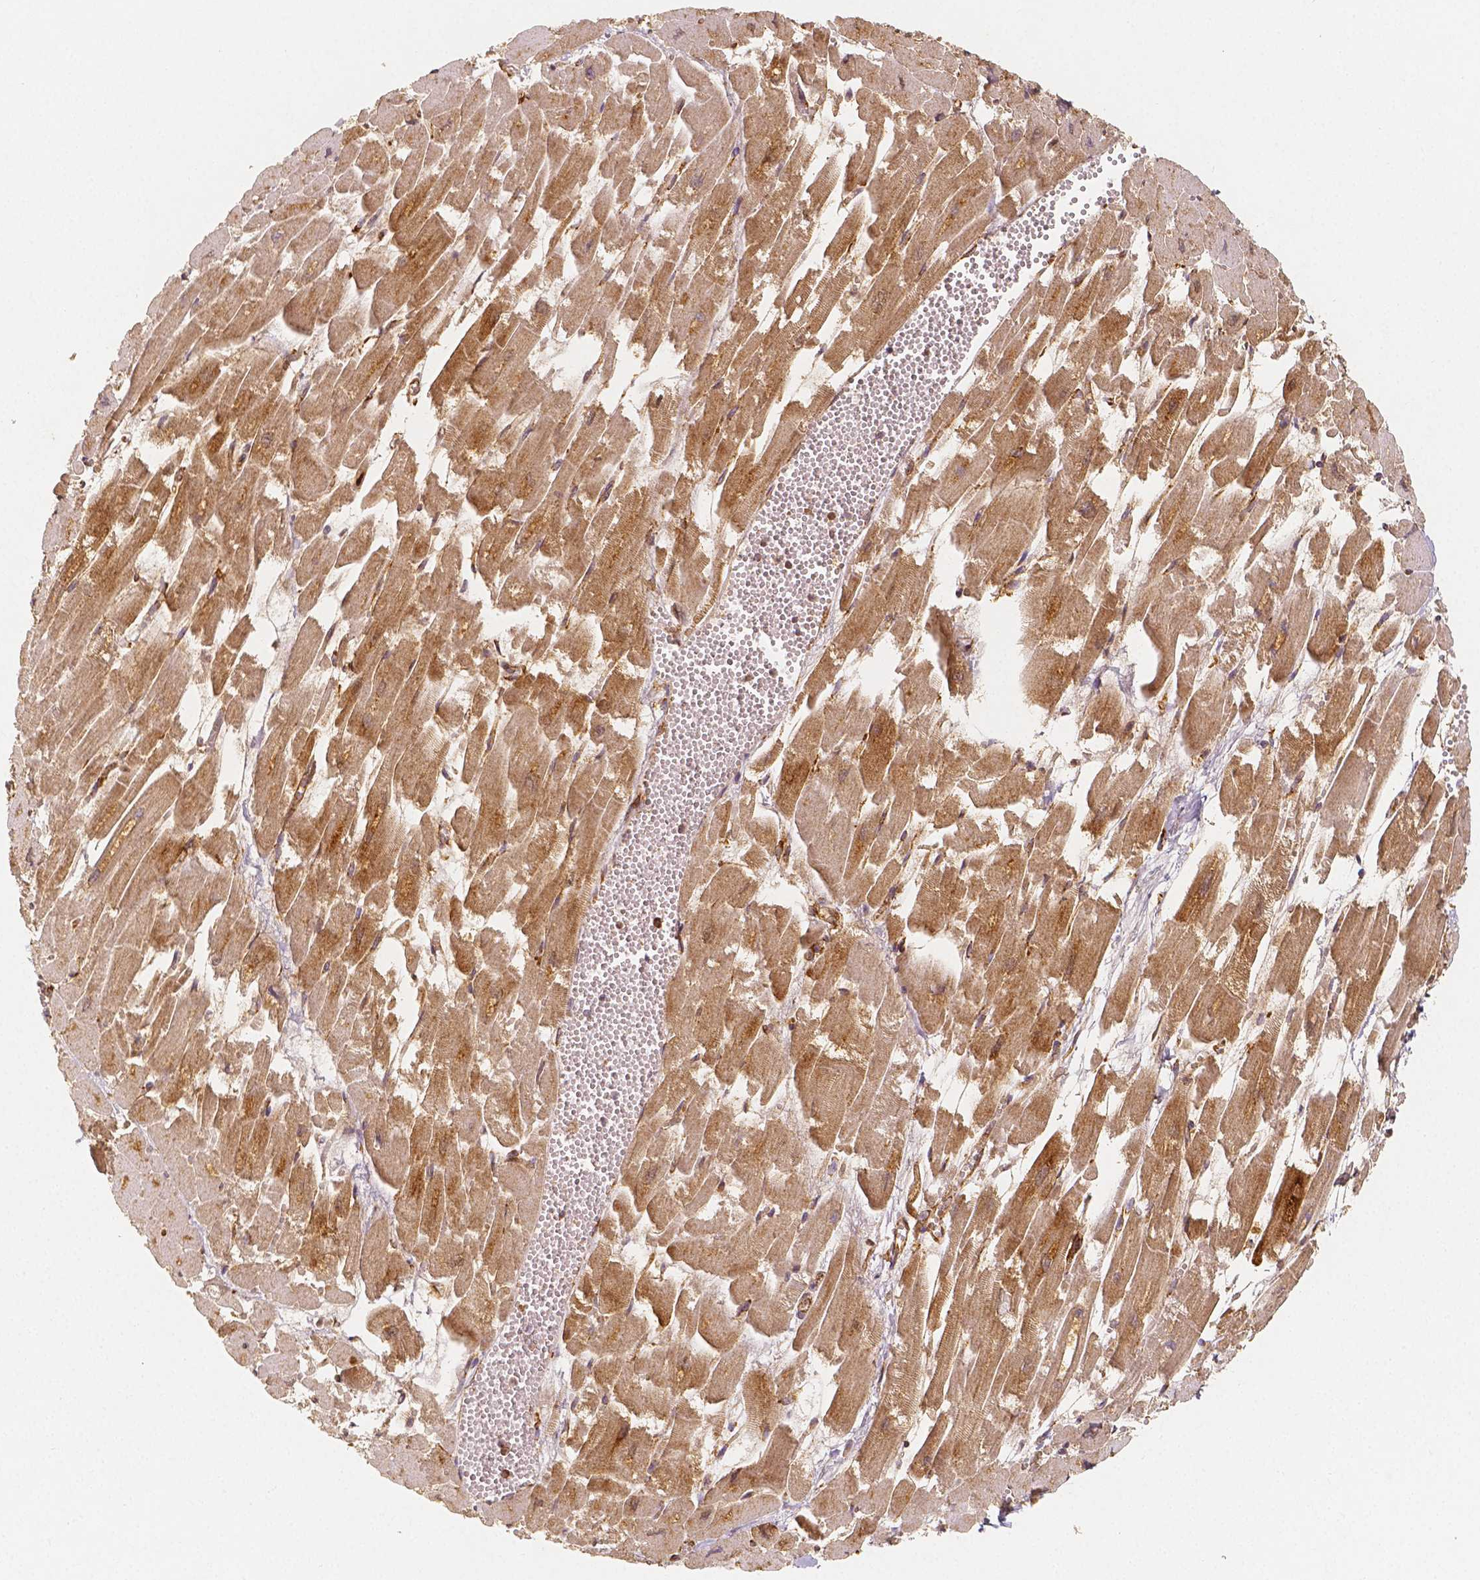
{"staining": {"intensity": "moderate", "quantity": "25%-75%", "location": "cytoplasmic/membranous"}, "tissue": "heart muscle", "cell_type": "Cardiomyocytes", "image_type": "normal", "snomed": [{"axis": "morphology", "description": "Normal tissue, NOS"}, {"axis": "topography", "description": "Heart"}], "caption": "Immunohistochemistry (IHC) staining of normal heart muscle, which demonstrates medium levels of moderate cytoplasmic/membranous positivity in approximately 25%-75% of cardiomyocytes indicating moderate cytoplasmic/membranous protein expression. The staining was performed using DAB (brown) for protein detection and nuclei were counterstained in hematoxylin (blue).", "gene": "PGAM5", "patient": {"sex": "female", "age": 52}}